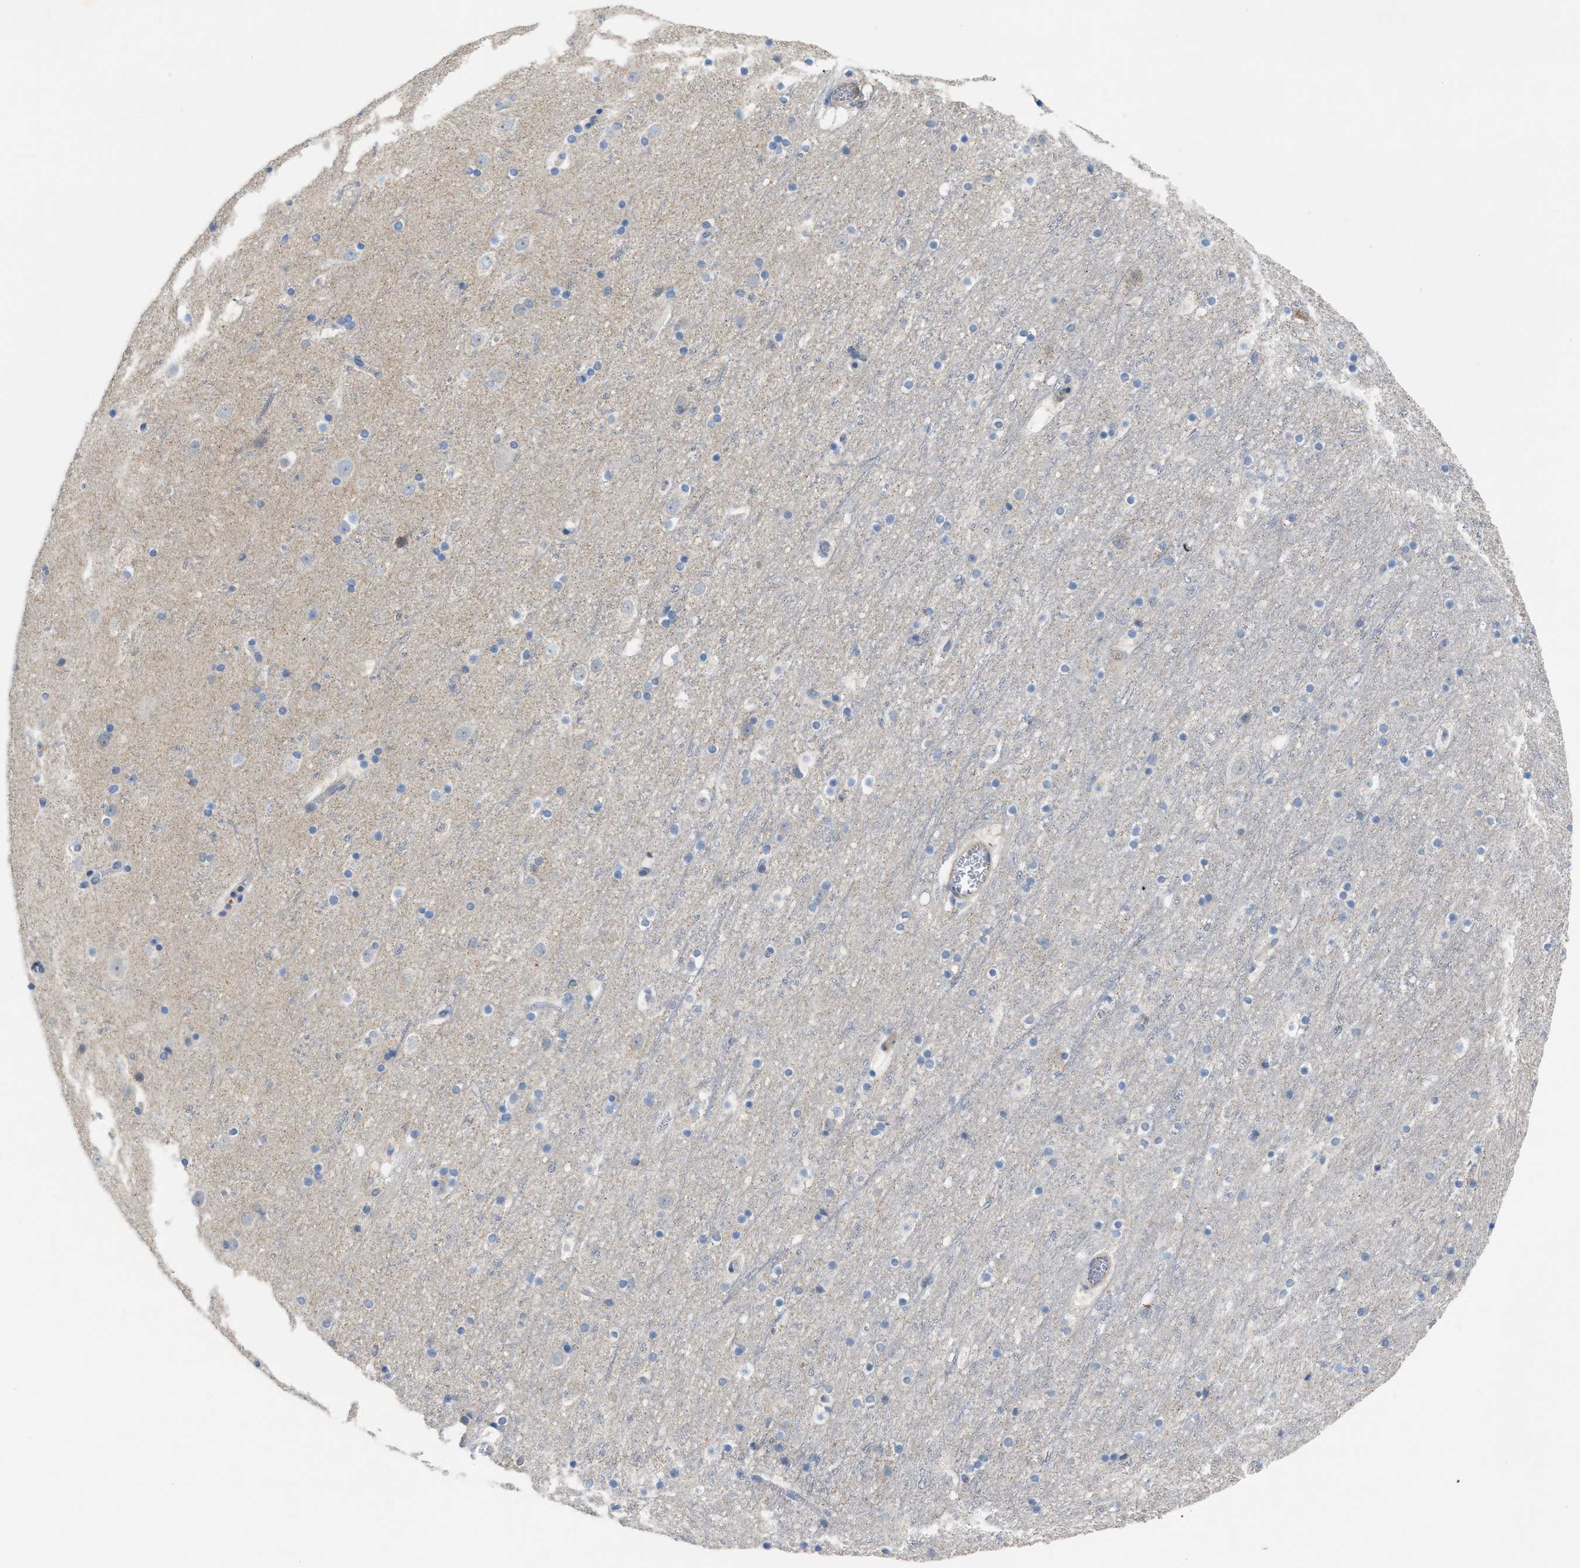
{"staining": {"intensity": "weak", "quantity": "<25%", "location": "cytoplasmic/membranous"}, "tissue": "cerebral cortex", "cell_type": "Endothelial cells", "image_type": "normal", "snomed": [{"axis": "morphology", "description": "Normal tissue, NOS"}, {"axis": "topography", "description": "Cerebral cortex"}], "caption": "High power microscopy image of an immunohistochemistry (IHC) histopathology image of normal cerebral cortex, revealing no significant expression in endothelial cells. The staining is performed using DAB brown chromogen with nuclei counter-stained in using hematoxylin.", "gene": "DHX58", "patient": {"sex": "male", "age": 45}}